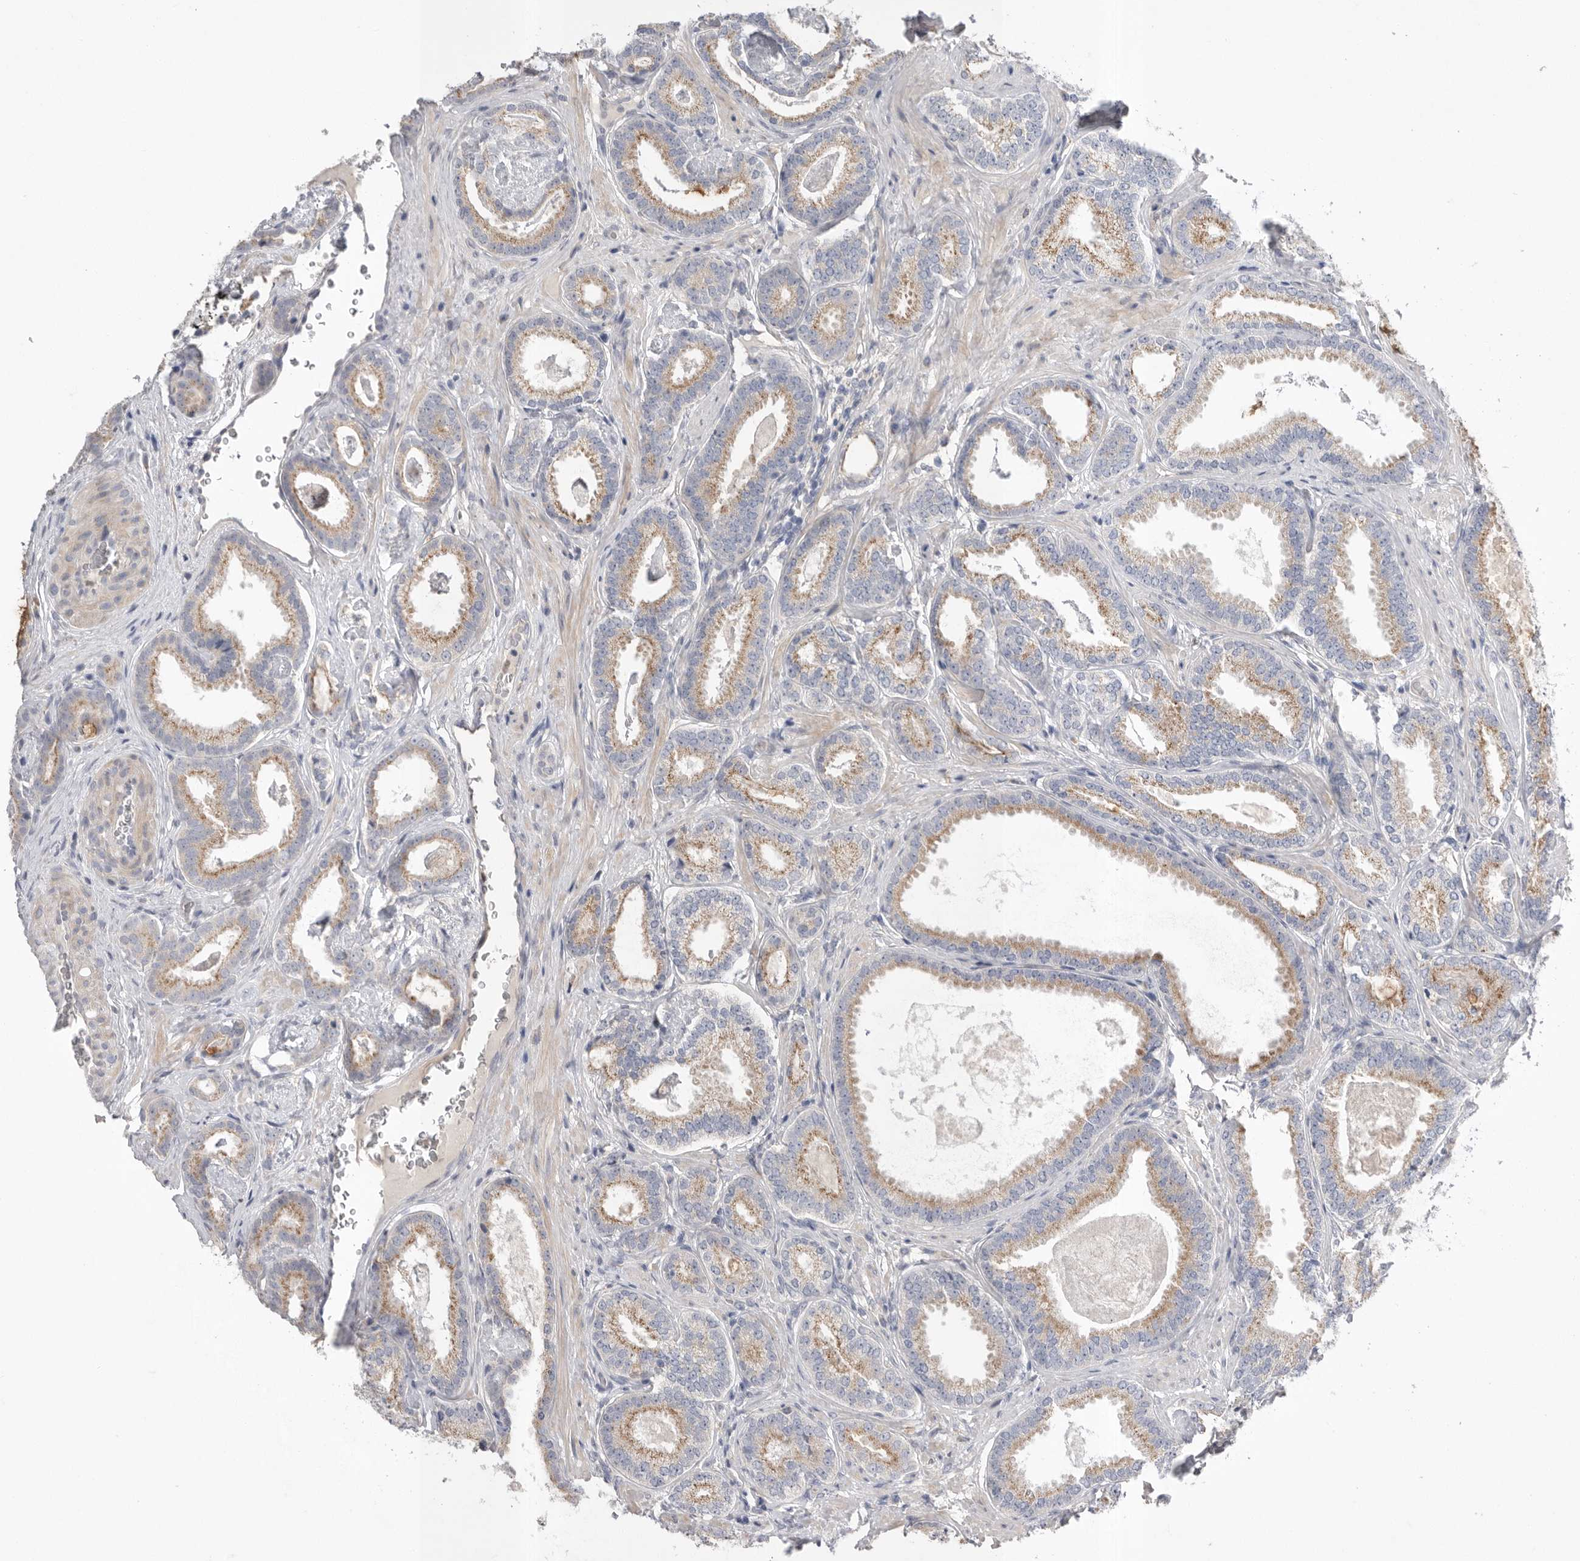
{"staining": {"intensity": "moderate", "quantity": ">75%", "location": "cytoplasmic/membranous"}, "tissue": "prostate cancer", "cell_type": "Tumor cells", "image_type": "cancer", "snomed": [{"axis": "morphology", "description": "Adenocarcinoma, Low grade"}, {"axis": "topography", "description": "Prostate"}], "caption": "Protein expression analysis of adenocarcinoma (low-grade) (prostate) shows moderate cytoplasmic/membranous expression in about >75% of tumor cells.", "gene": "CCDC126", "patient": {"sex": "male", "age": 71}}